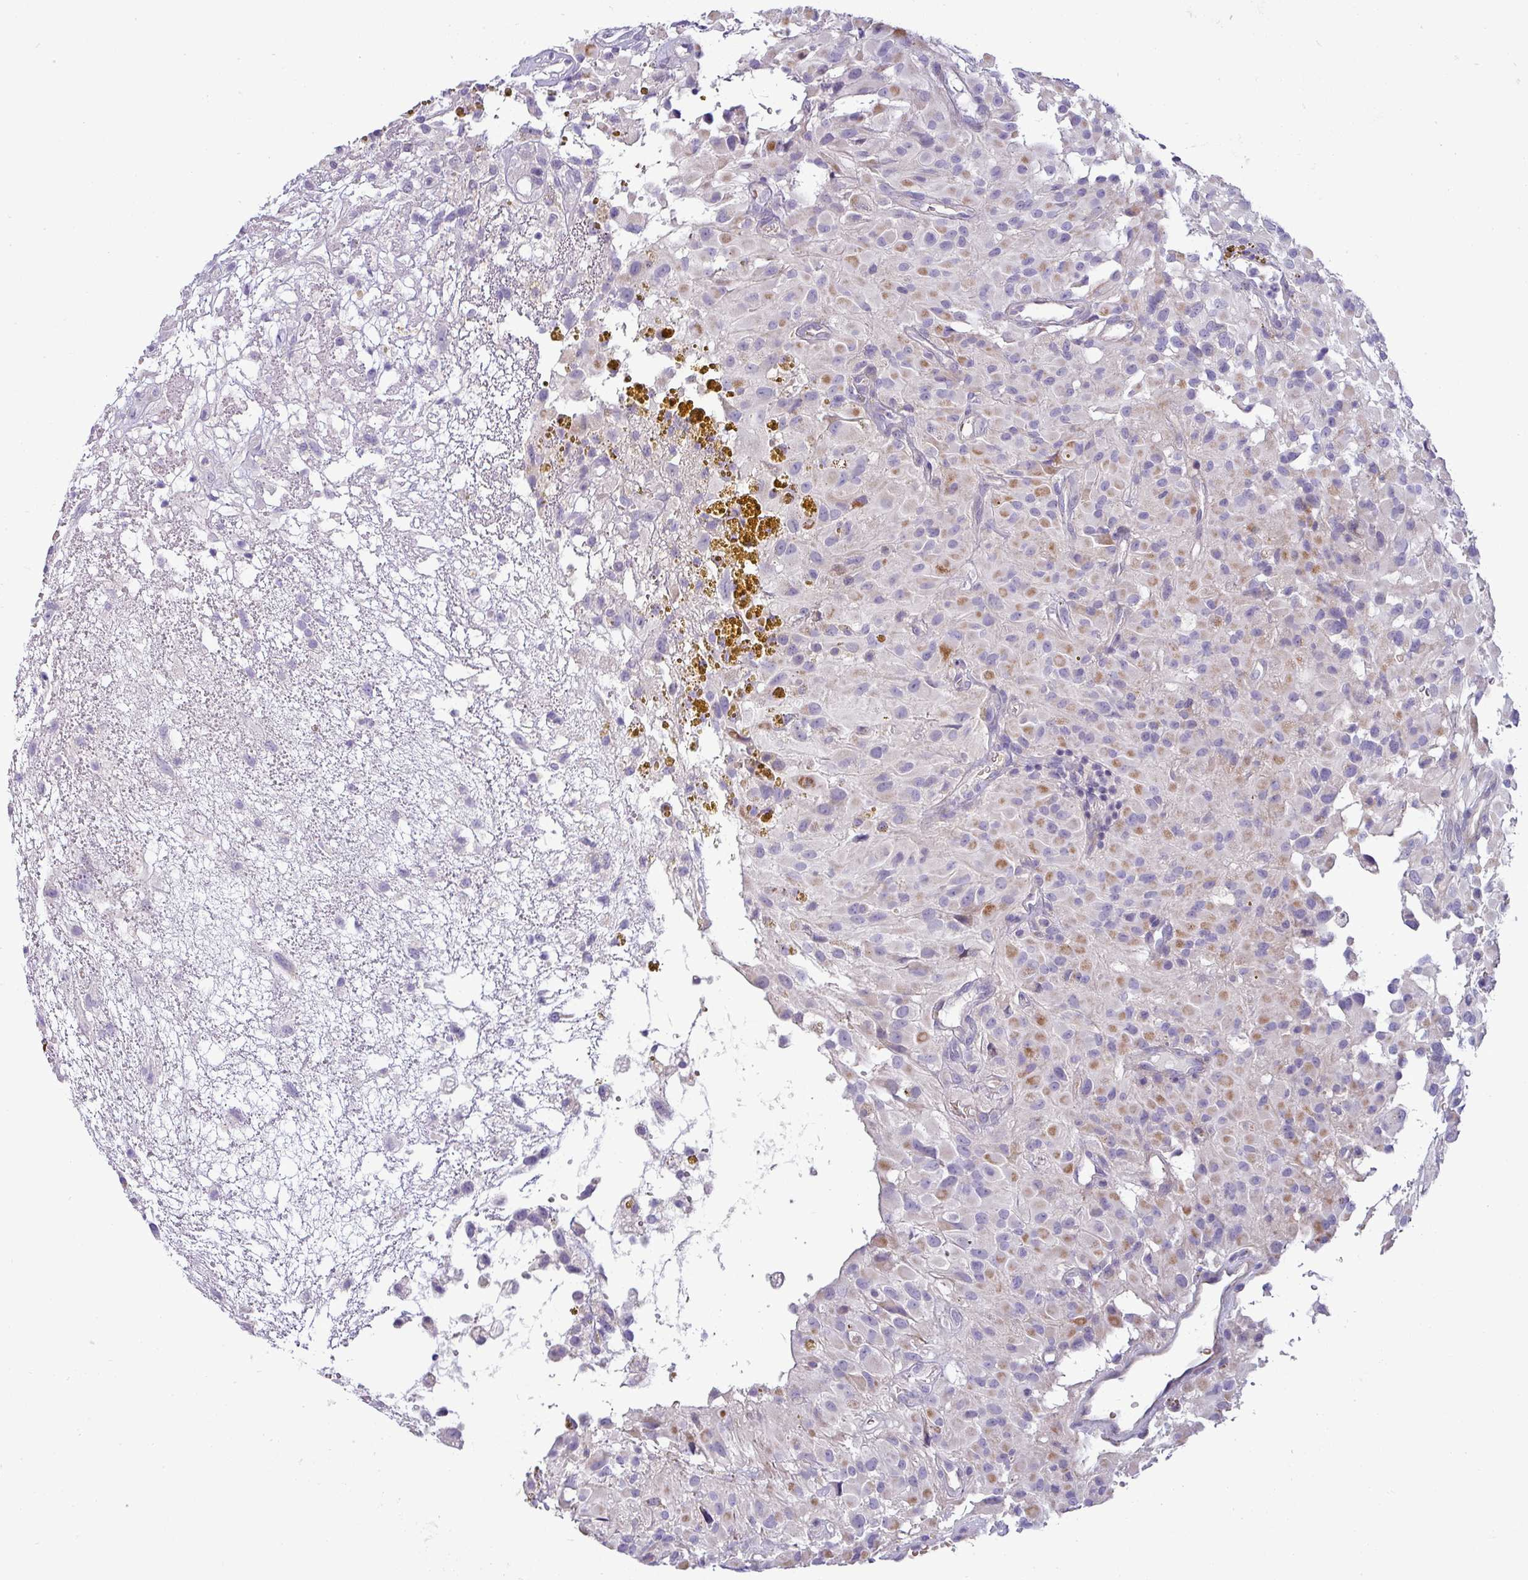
{"staining": {"intensity": "moderate", "quantity": "<25%", "location": "cytoplasmic/membranous"}, "tissue": "glioma", "cell_type": "Tumor cells", "image_type": "cancer", "snomed": [{"axis": "morphology", "description": "Glioma, malignant, High grade"}, {"axis": "topography", "description": "Brain"}], "caption": "A high-resolution micrograph shows immunohistochemistry staining of glioma, which reveals moderate cytoplasmic/membranous positivity in about <25% of tumor cells.", "gene": "ACAP3", "patient": {"sex": "female", "age": 59}}